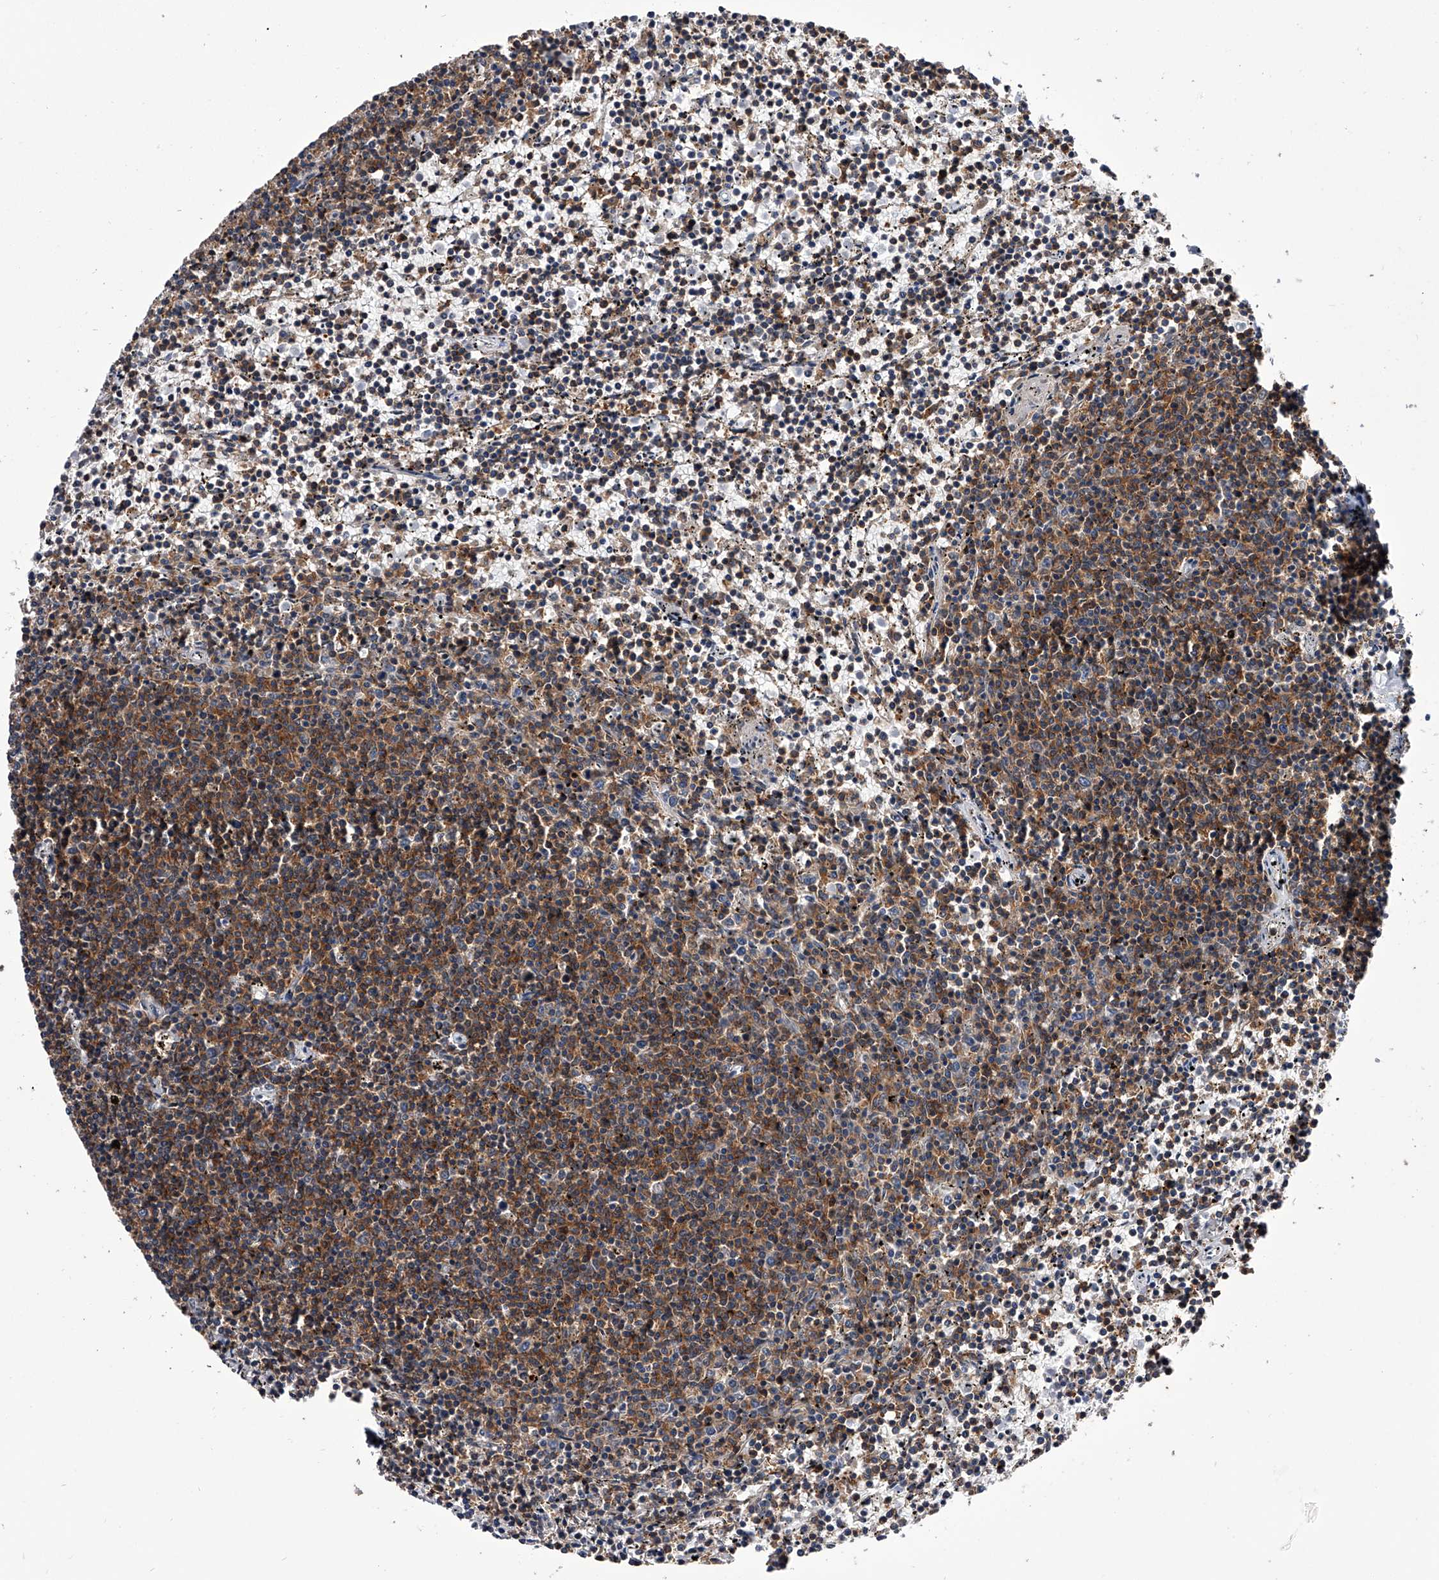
{"staining": {"intensity": "moderate", "quantity": "25%-75%", "location": "cytoplasmic/membranous"}, "tissue": "lymphoma", "cell_type": "Tumor cells", "image_type": "cancer", "snomed": [{"axis": "morphology", "description": "Malignant lymphoma, non-Hodgkin's type, Low grade"}, {"axis": "topography", "description": "Spleen"}], "caption": "Immunohistochemical staining of human malignant lymphoma, non-Hodgkin's type (low-grade) demonstrates medium levels of moderate cytoplasmic/membranous protein staining in about 25%-75% of tumor cells. The protein is shown in brown color, while the nuclei are stained blue.", "gene": "PAN3", "patient": {"sex": "female", "age": 50}}